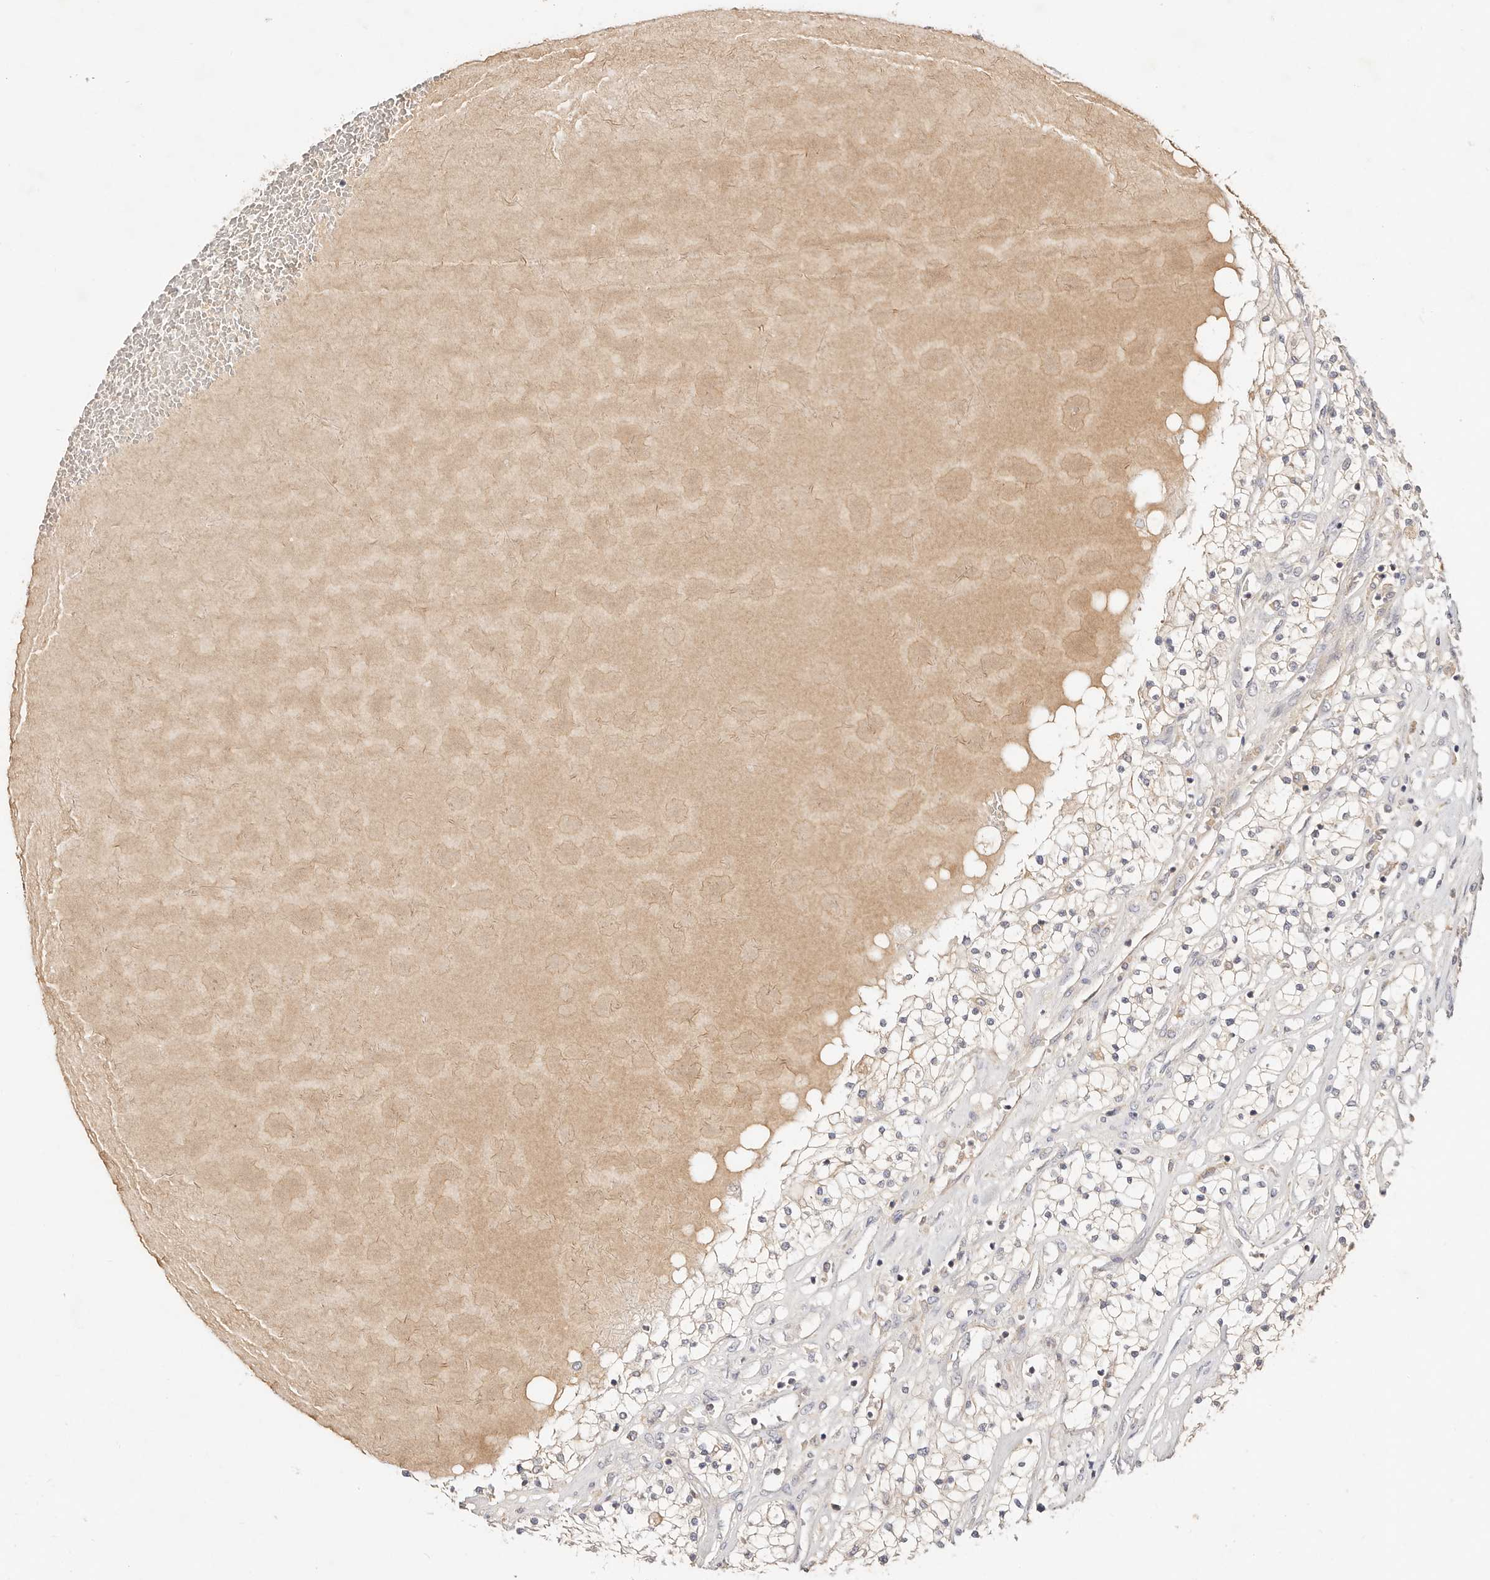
{"staining": {"intensity": "negative", "quantity": "none", "location": "none"}, "tissue": "renal cancer", "cell_type": "Tumor cells", "image_type": "cancer", "snomed": [{"axis": "morphology", "description": "Normal tissue, NOS"}, {"axis": "morphology", "description": "Adenocarcinoma, NOS"}, {"axis": "topography", "description": "Kidney"}], "caption": "Protein analysis of renal adenocarcinoma exhibits no significant staining in tumor cells. Nuclei are stained in blue.", "gene": "CXADR", "patient": {"sex": "male", "age": 68}}